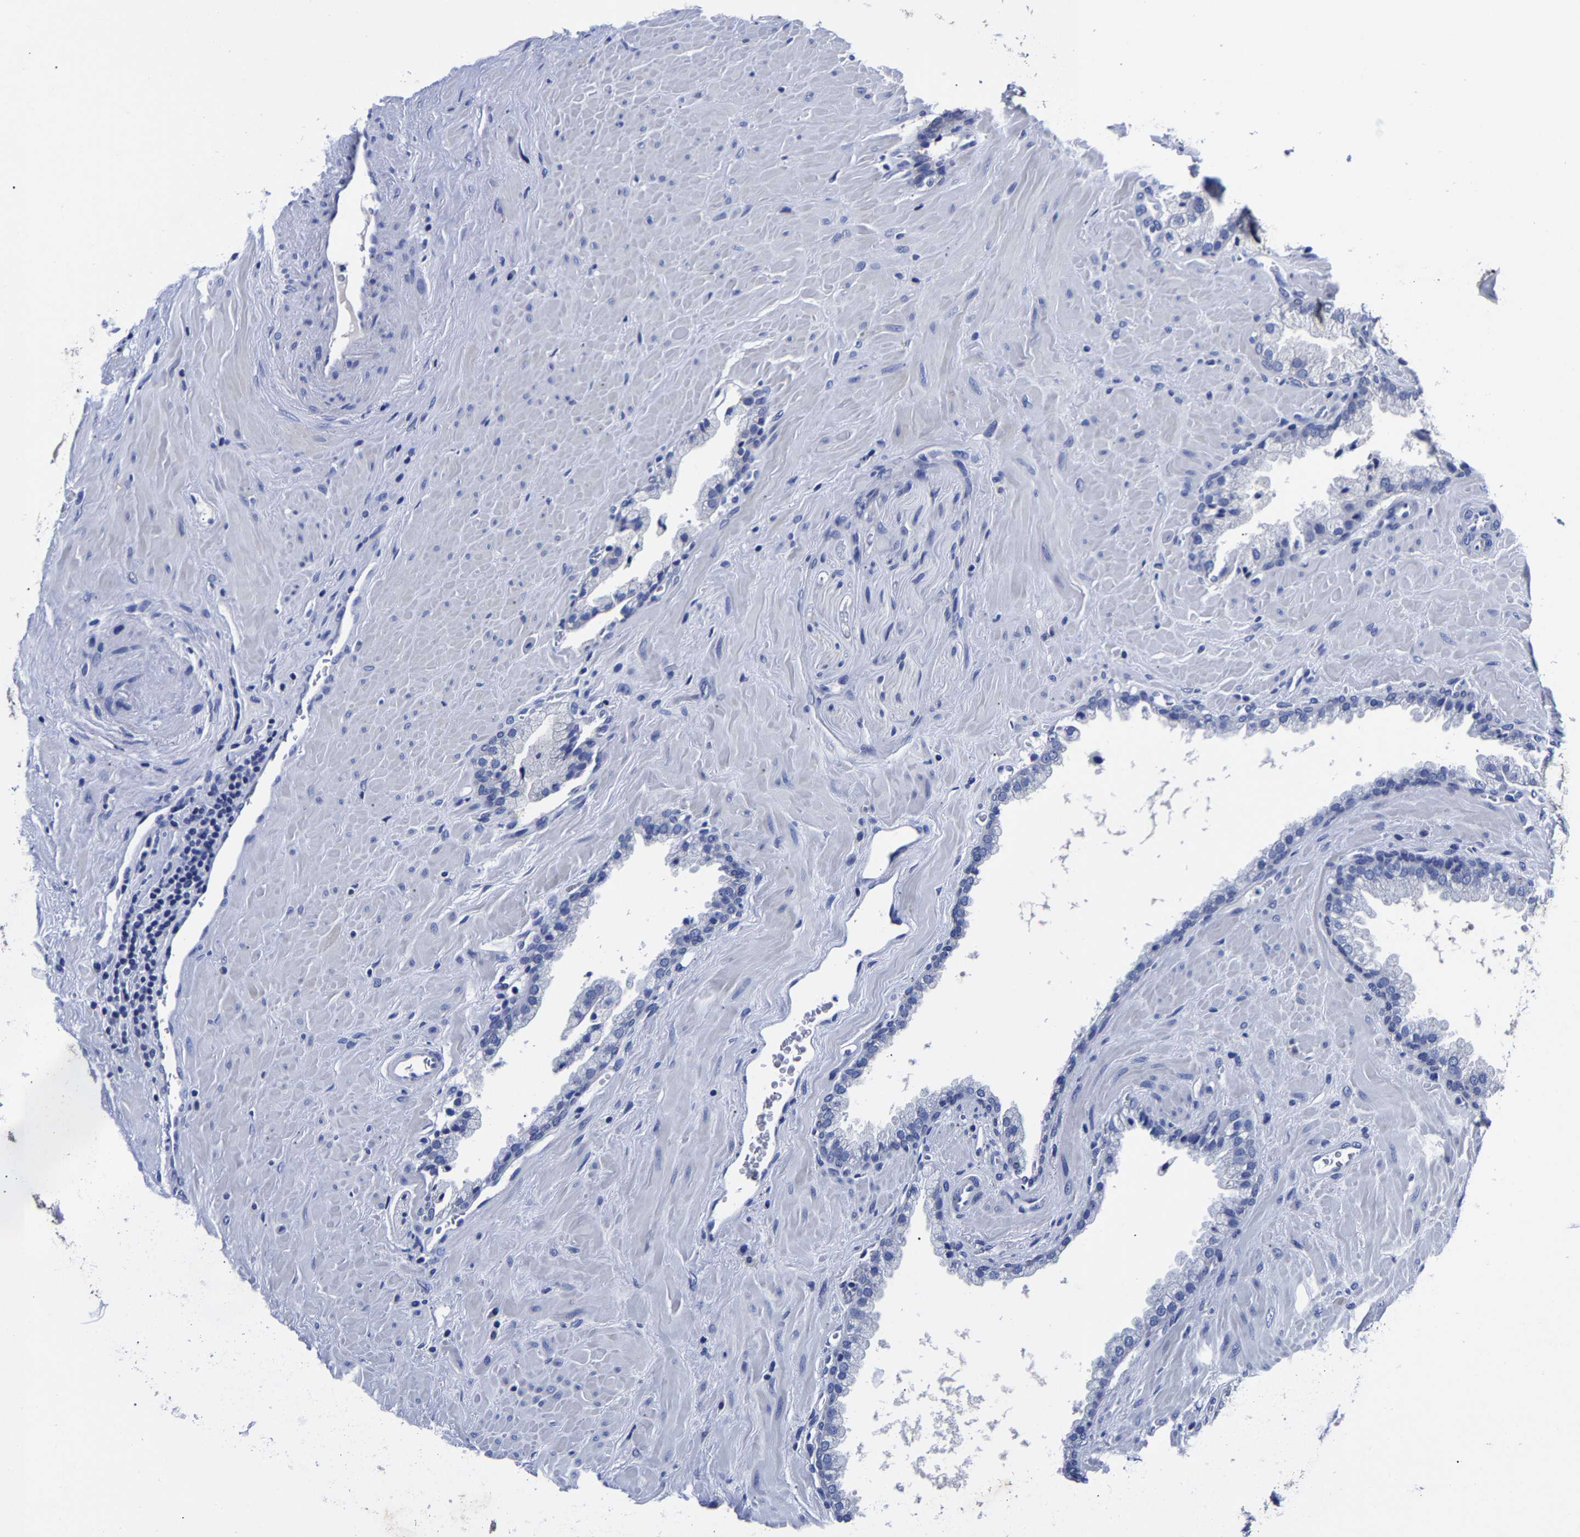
{"staining": {"intensity": "negative", "quantity": "none", "location": "none"}, "tissue": "prostate cancer", "cell_type": "Tumor cells", "image_type": "cancer", "snomed": [{"axis": "morphology", "description": "Adenocarcinoma, Low grade"}, {"axis": "topography", "description": "Prostate"}], "caption": "Tumor cells show no significant expression in prostate cancer (adenocarcinoma (low-grade)). Nuclei are stained in blue.", "gene": "CPA2", "patient": {"sex": "male", "age": 71}}